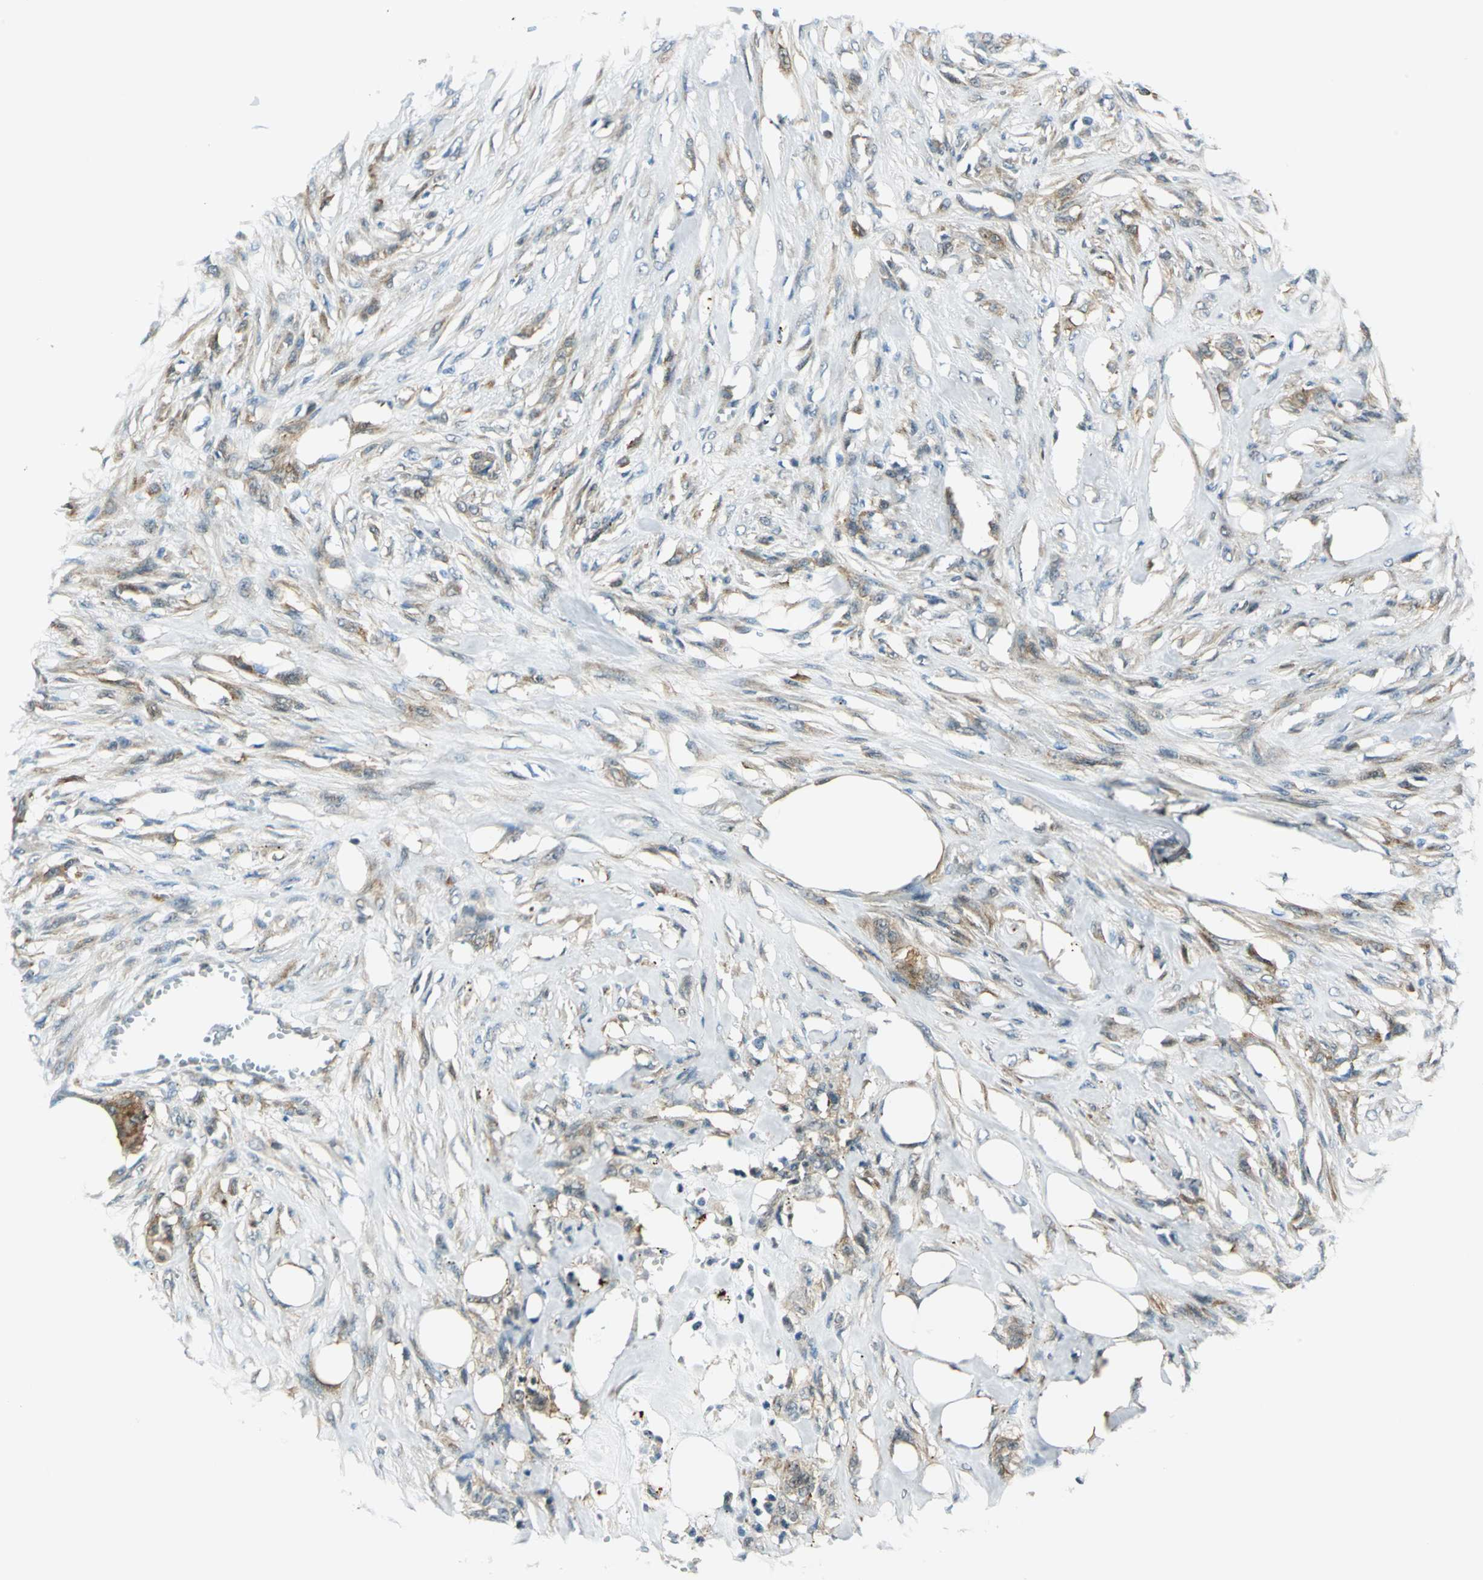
{"staining": {"intensity": "moderate", "quantity": "25%-75%", "location": "cytoplasmic/membranous"}, "tissue": "skin cancer", "cell_type": "Tumor cells", "image_type": "cancer", "snomed": [{"axis": "morphology", "description": "Normal tissue, NOS"}, {"axis": "morphology", "description": "Squamous cell carcinoma, NOS"}, {"axis": "topography", "description": "Skin"}], "caption": "Immunohistochemical staining of skin cancer demonstrates medium levels of moderate cytoplasmic/membranous protein staining in approximately 25%-75% of tumor cells.", "gene": "HSPB1", "patient": {"sex": "female", "age": 59}}